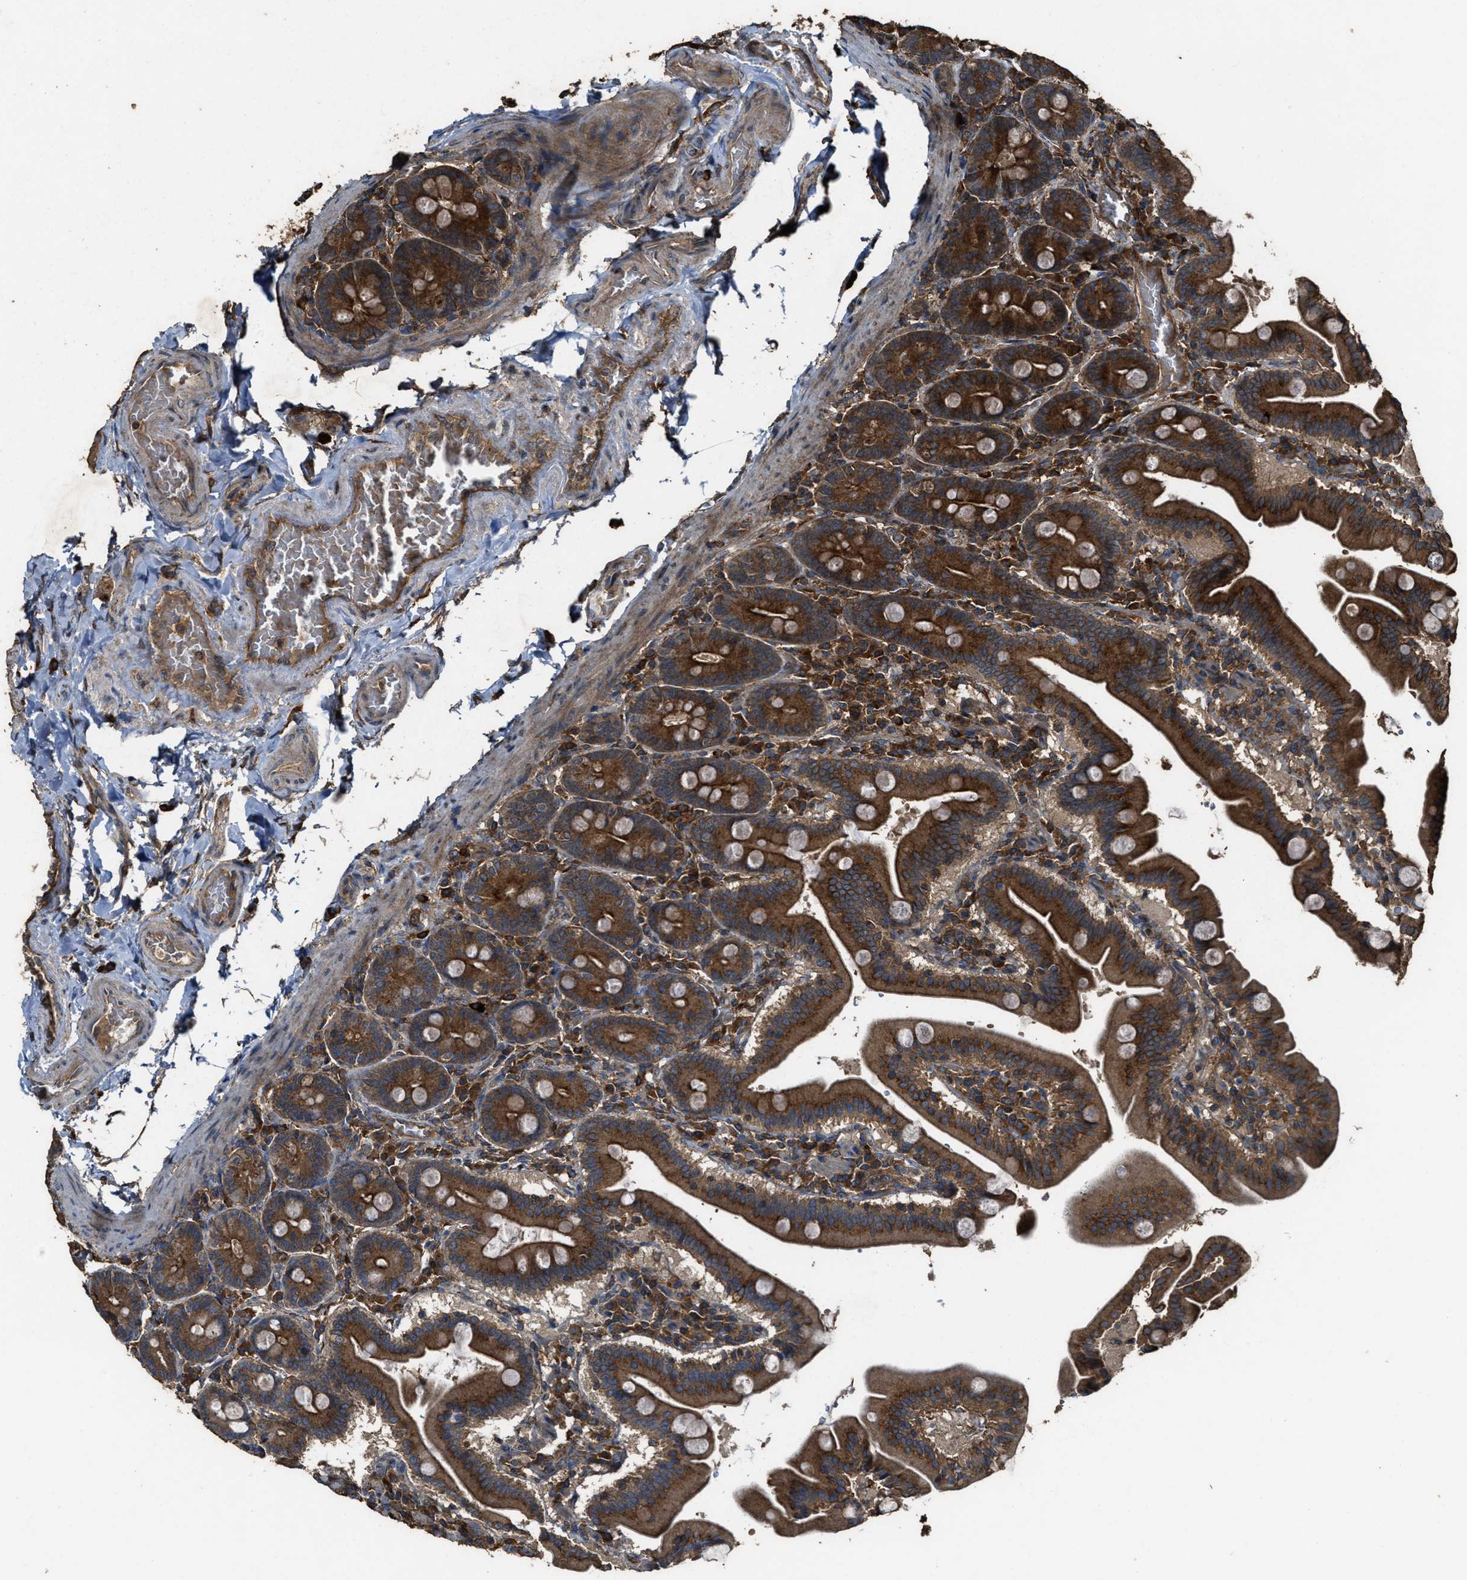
{"staining": {"intensity": "strong", "quantity": ">75%", "location": "cytoplasmic/membranous"}, "tissue": "duodenum", "cell_type": "Glandular cells", "image_type": "normal", "snomed": [{"axis": "morphology", "description": "Normal tissue, NOS"}, {"axis": "topography", "description": "Duodenum"}], "caption": "Protein staining reveals strong cytoplasmic/membranous staining in about >75% of glandular cells in benign duodenum. The protein is shown in brown color, while the nuclei are stained blue.", "gene": "MAP3K8", "patient": {"sex": "male", "age": 54}}